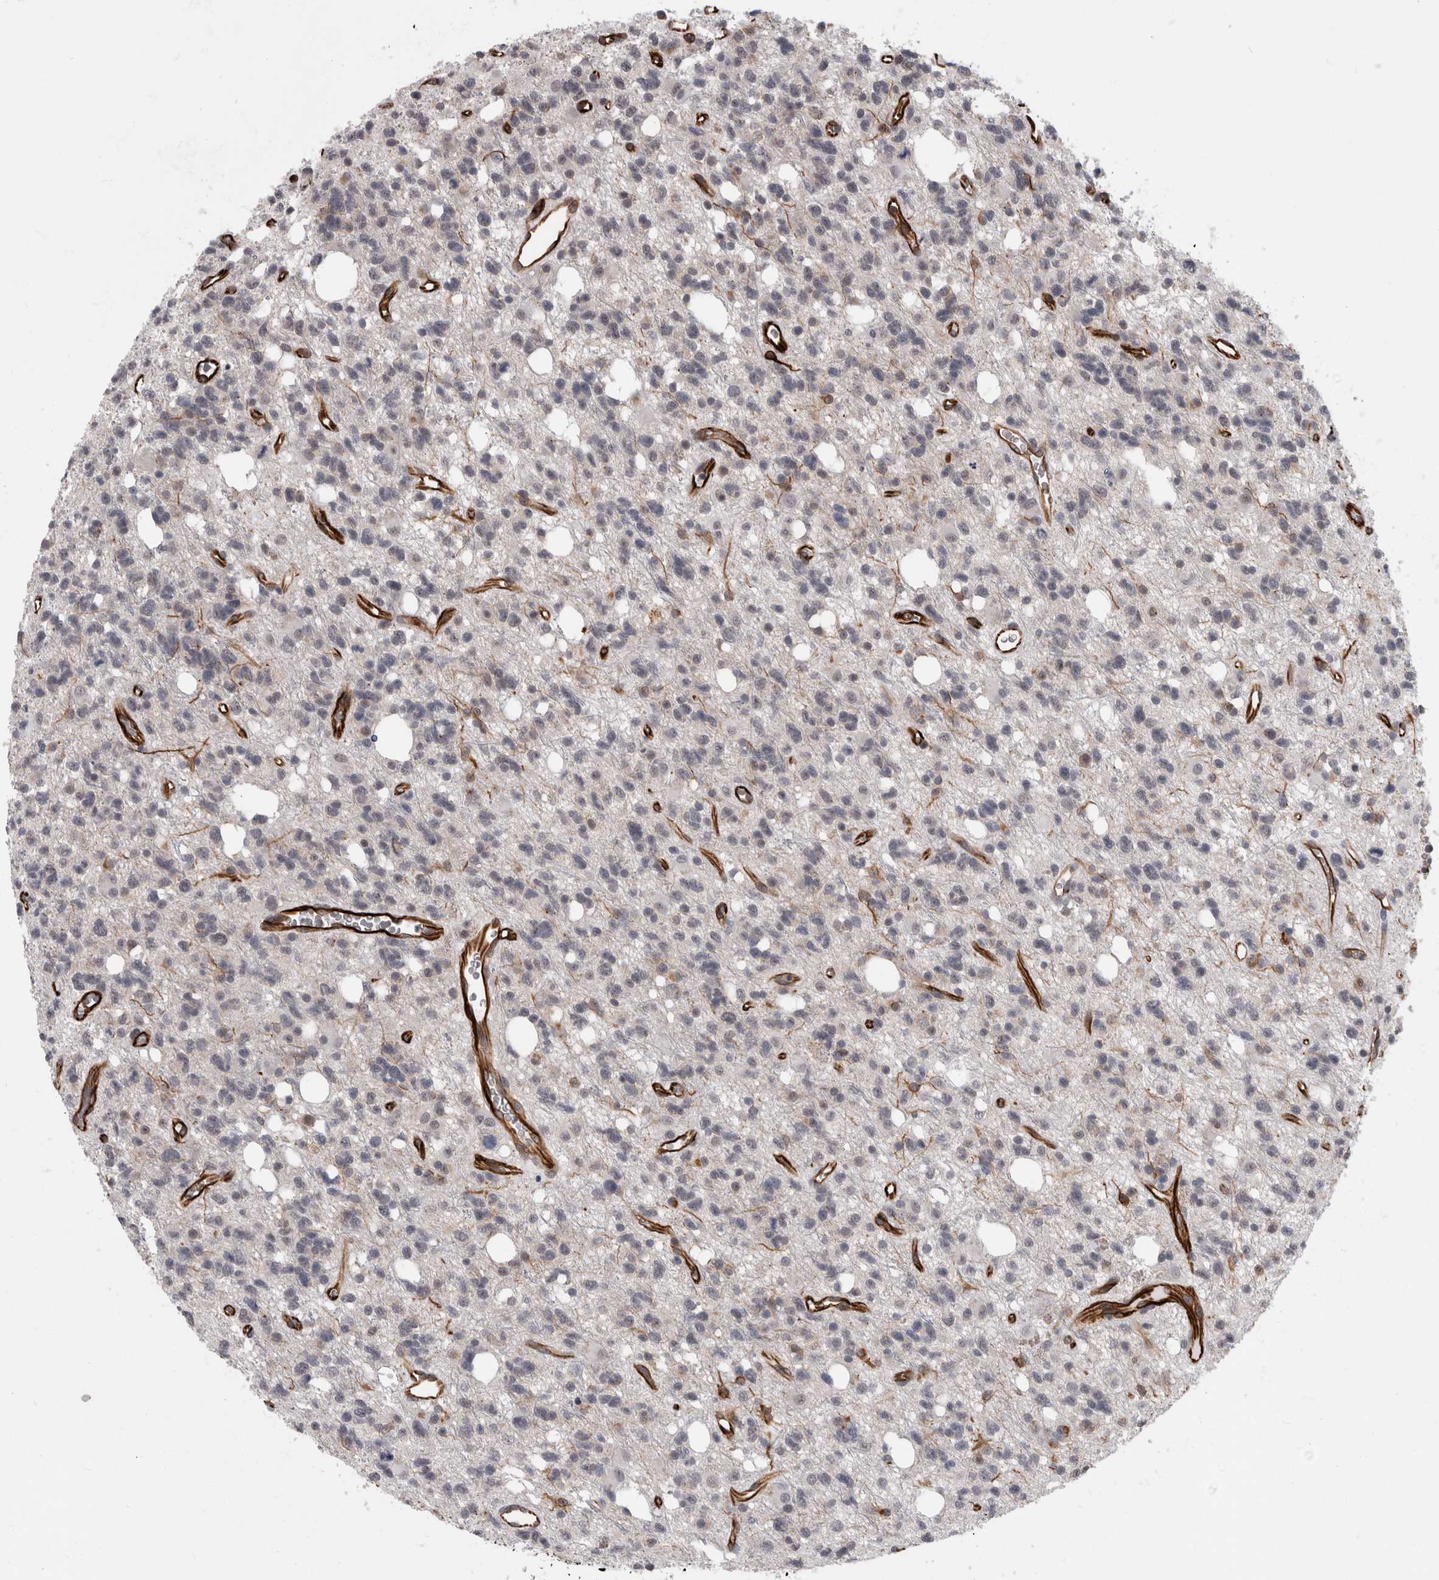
{"staining": {"intensity": "negative", "quantity": "none", "location": "none"}, "tissue": "glioma", "cell_type": "Tumor cells", "image_type": "cancer", "snomed": [{"axis": "morphology", "description": "Glioma, malignant, High grade"}, {"axis": "topography", "description": "Brain"}], "caption": "There is no significant expression in tumor cells of malignant glioma (high-grade).", "gene": "FAM83H", "patient": {"sex": "female", "age": 62}}